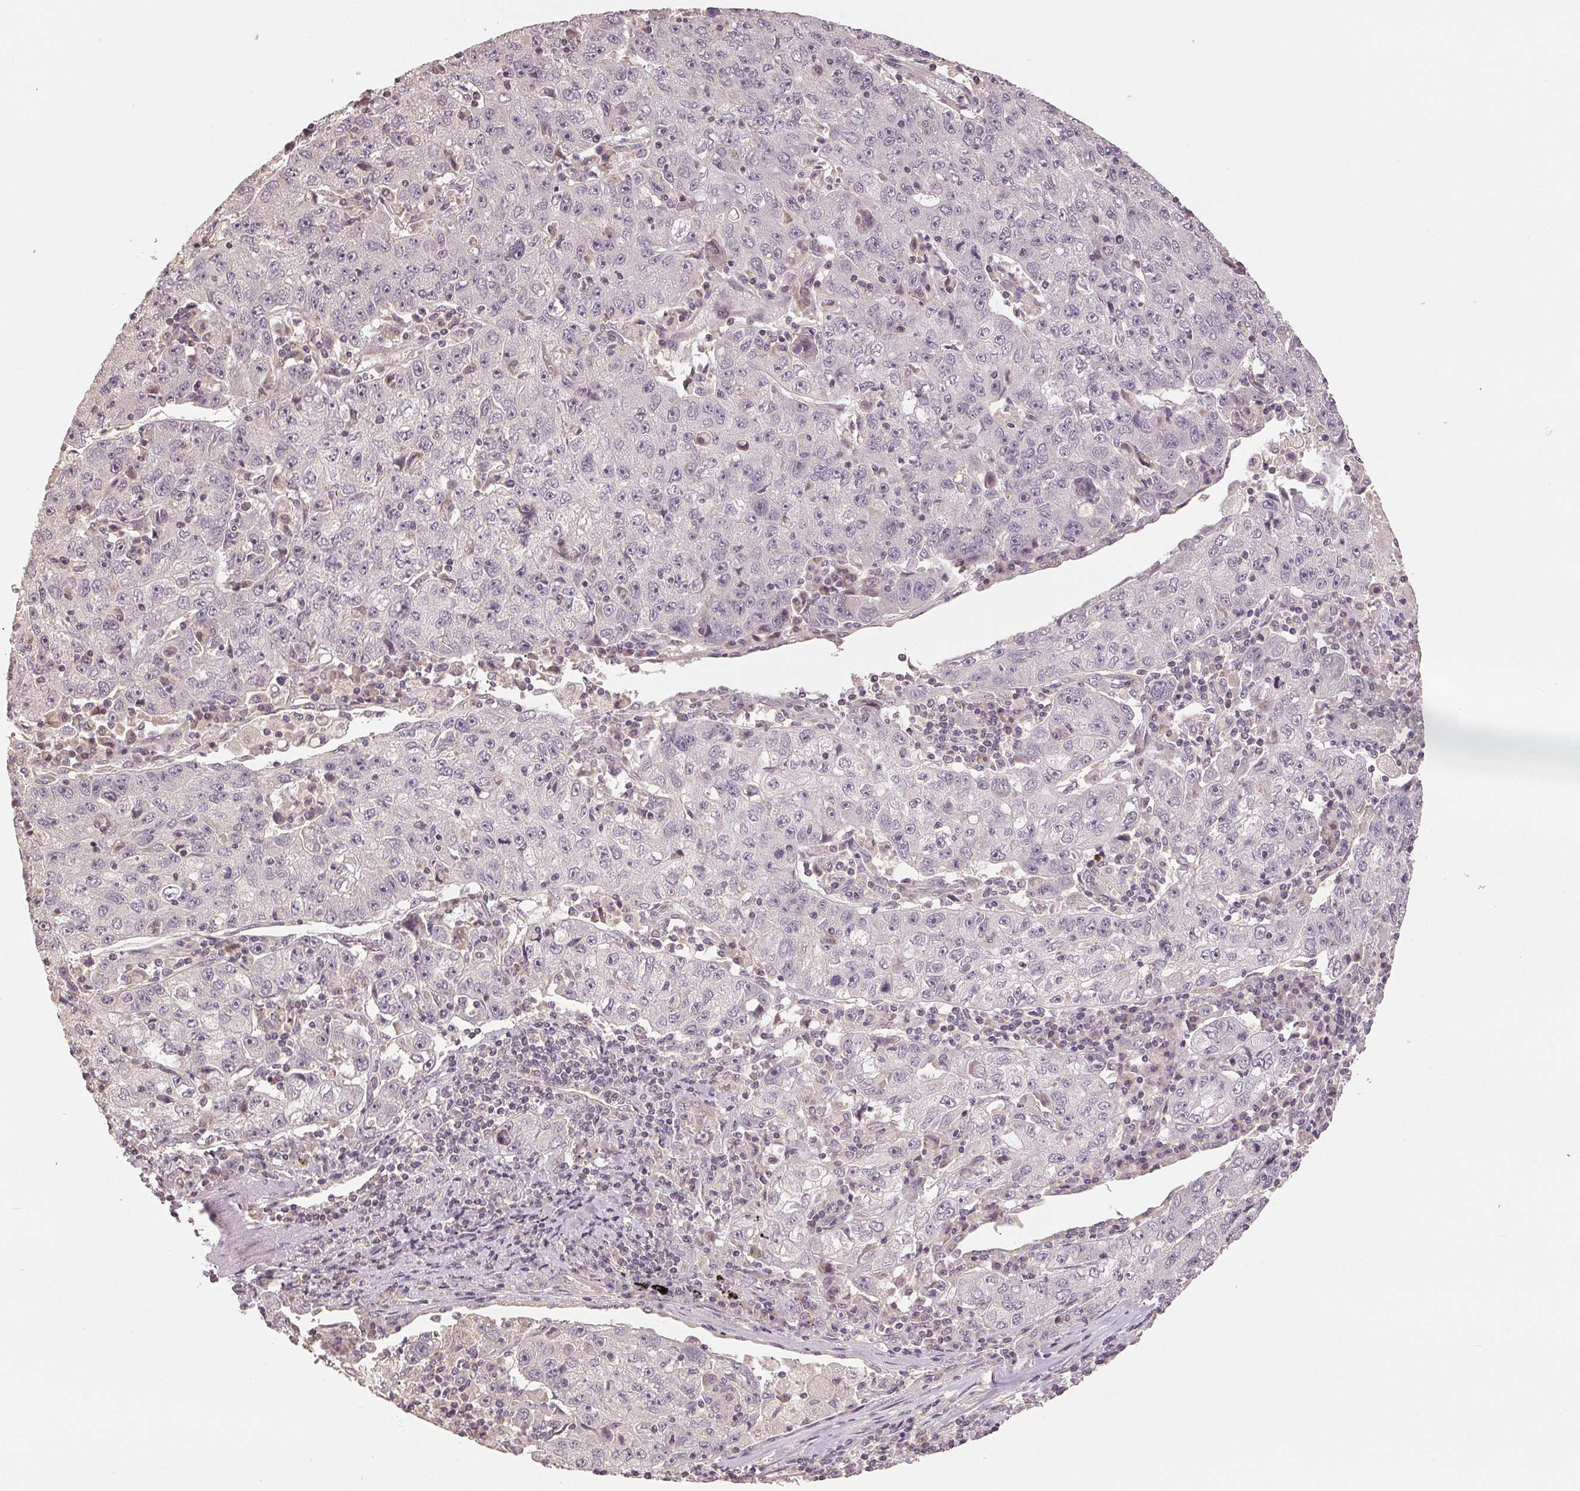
{"staining": {"intensity": "negative", "quantity": "none", "location": "none"}, "tissue": "lung cancer", "cell_type": "Tumor cells", "image_type": "cancer", "snomed": [{"axis": "morphology", "description": "Normal morphology"}, {"axis": "morphology", "description": "Adenocarcinoma, NOS"}, {"axis": "topography", "description": "Lymph node"}, {"axis": "topography", "description": "Lung"}], "caption": "The photomicrograph shows no significant expression in tumor cells of adenocarcinoma (lung).", "gene": "COX14", "patient": {"sex": "female", "age": 57}}